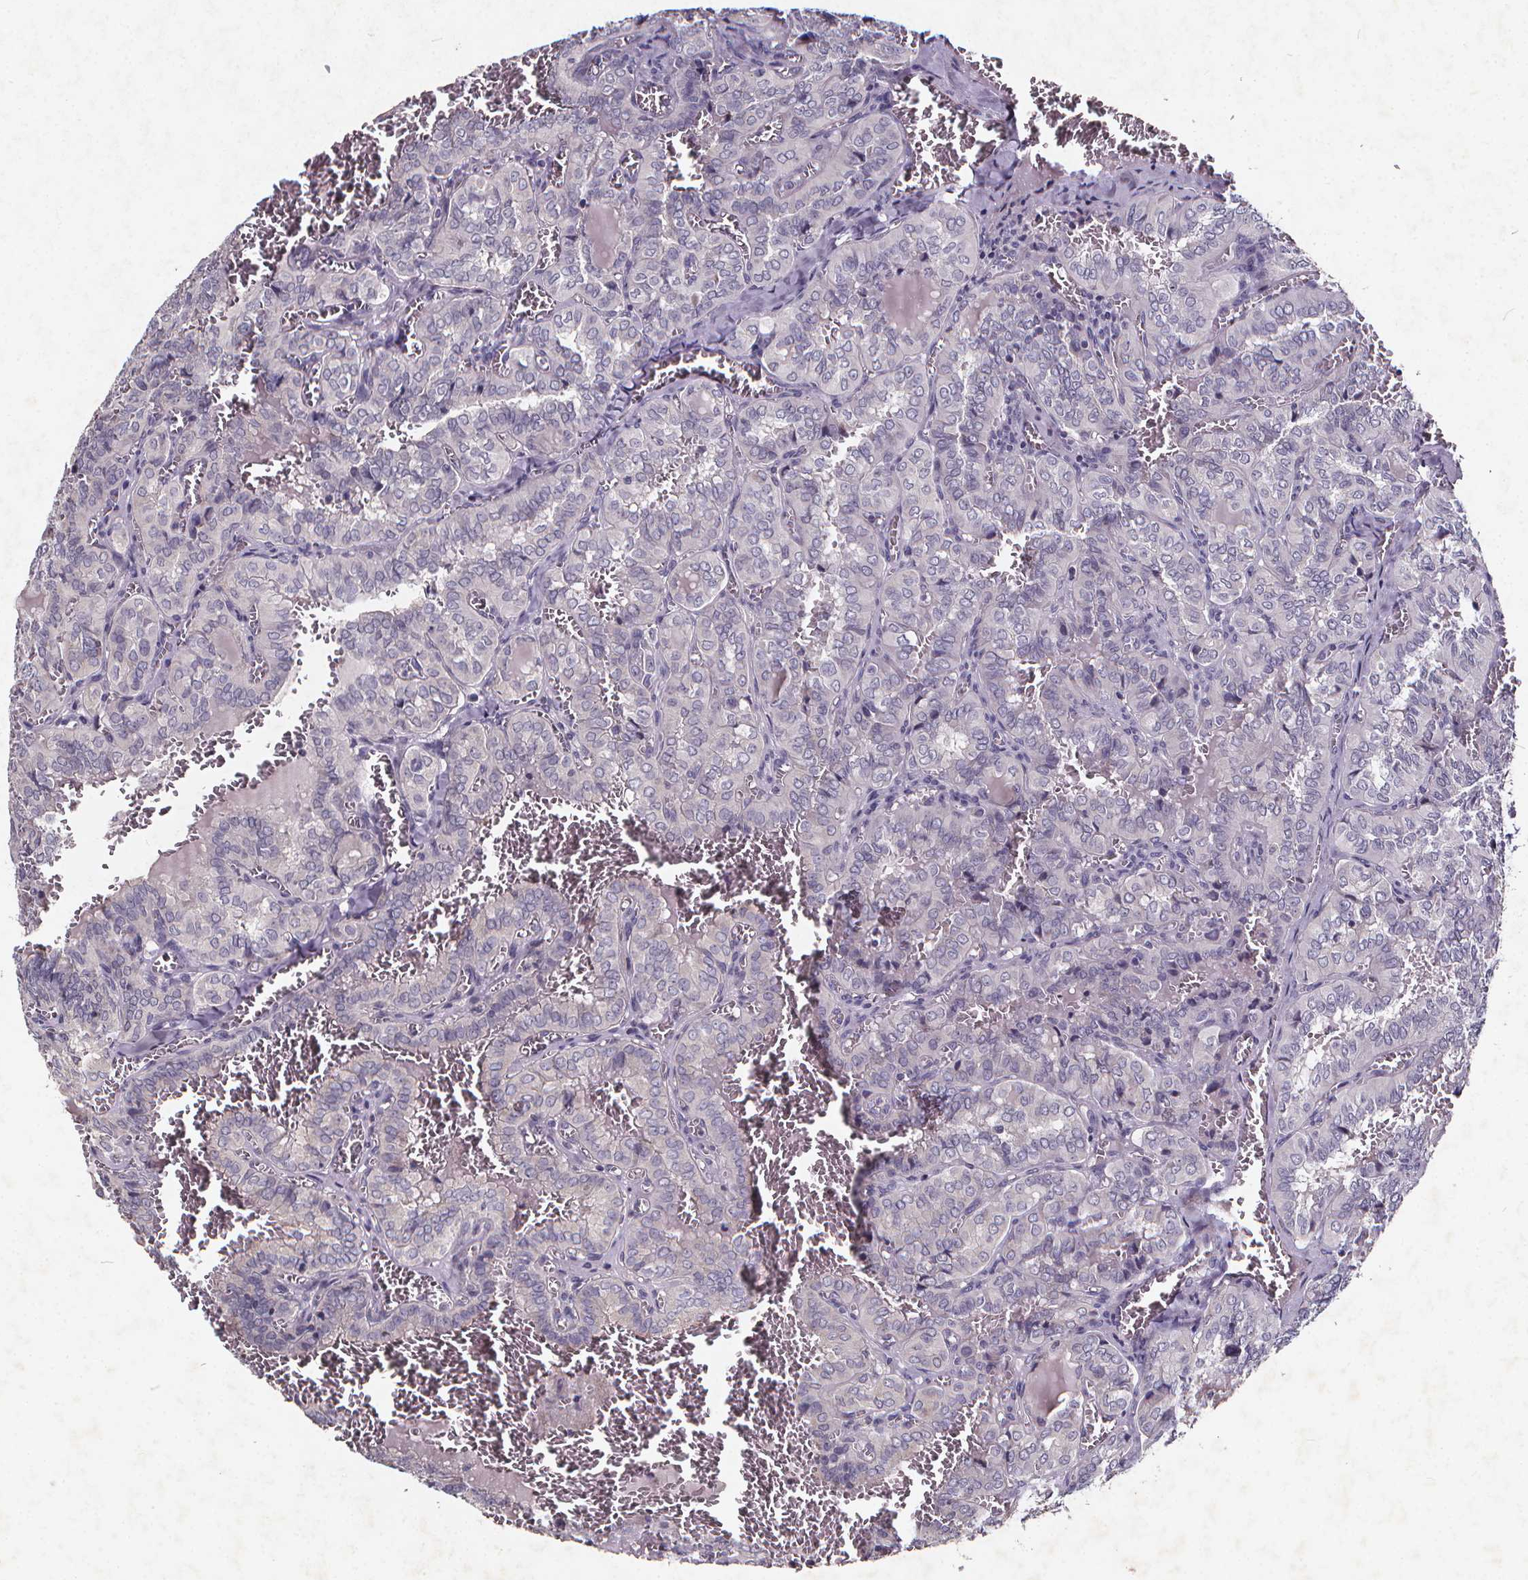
{"staining": {"intensity": "negative", "quantity": "none", "location": "none"}, "tissue": "thyroid cancer", "cell_type": "Tumor cells", "image_type": "cancer", "snomed": [{"axis": "morphology", "description": "Papillary adenocarcinoma, NOS"}, {"axis": "topography", "description": "Thyroid gland"}], "caption": "Immunohistochemistry (IHC) micrograph of neoplastic tissue: papillary adenocarcinoma (thyroid) stained with DAB (3,3'-diaminobenzidine) reveals no significant protein staining in tumor cells.", "gene": "TSPAN14", "patient": {"sex": "female", "age": 41}}